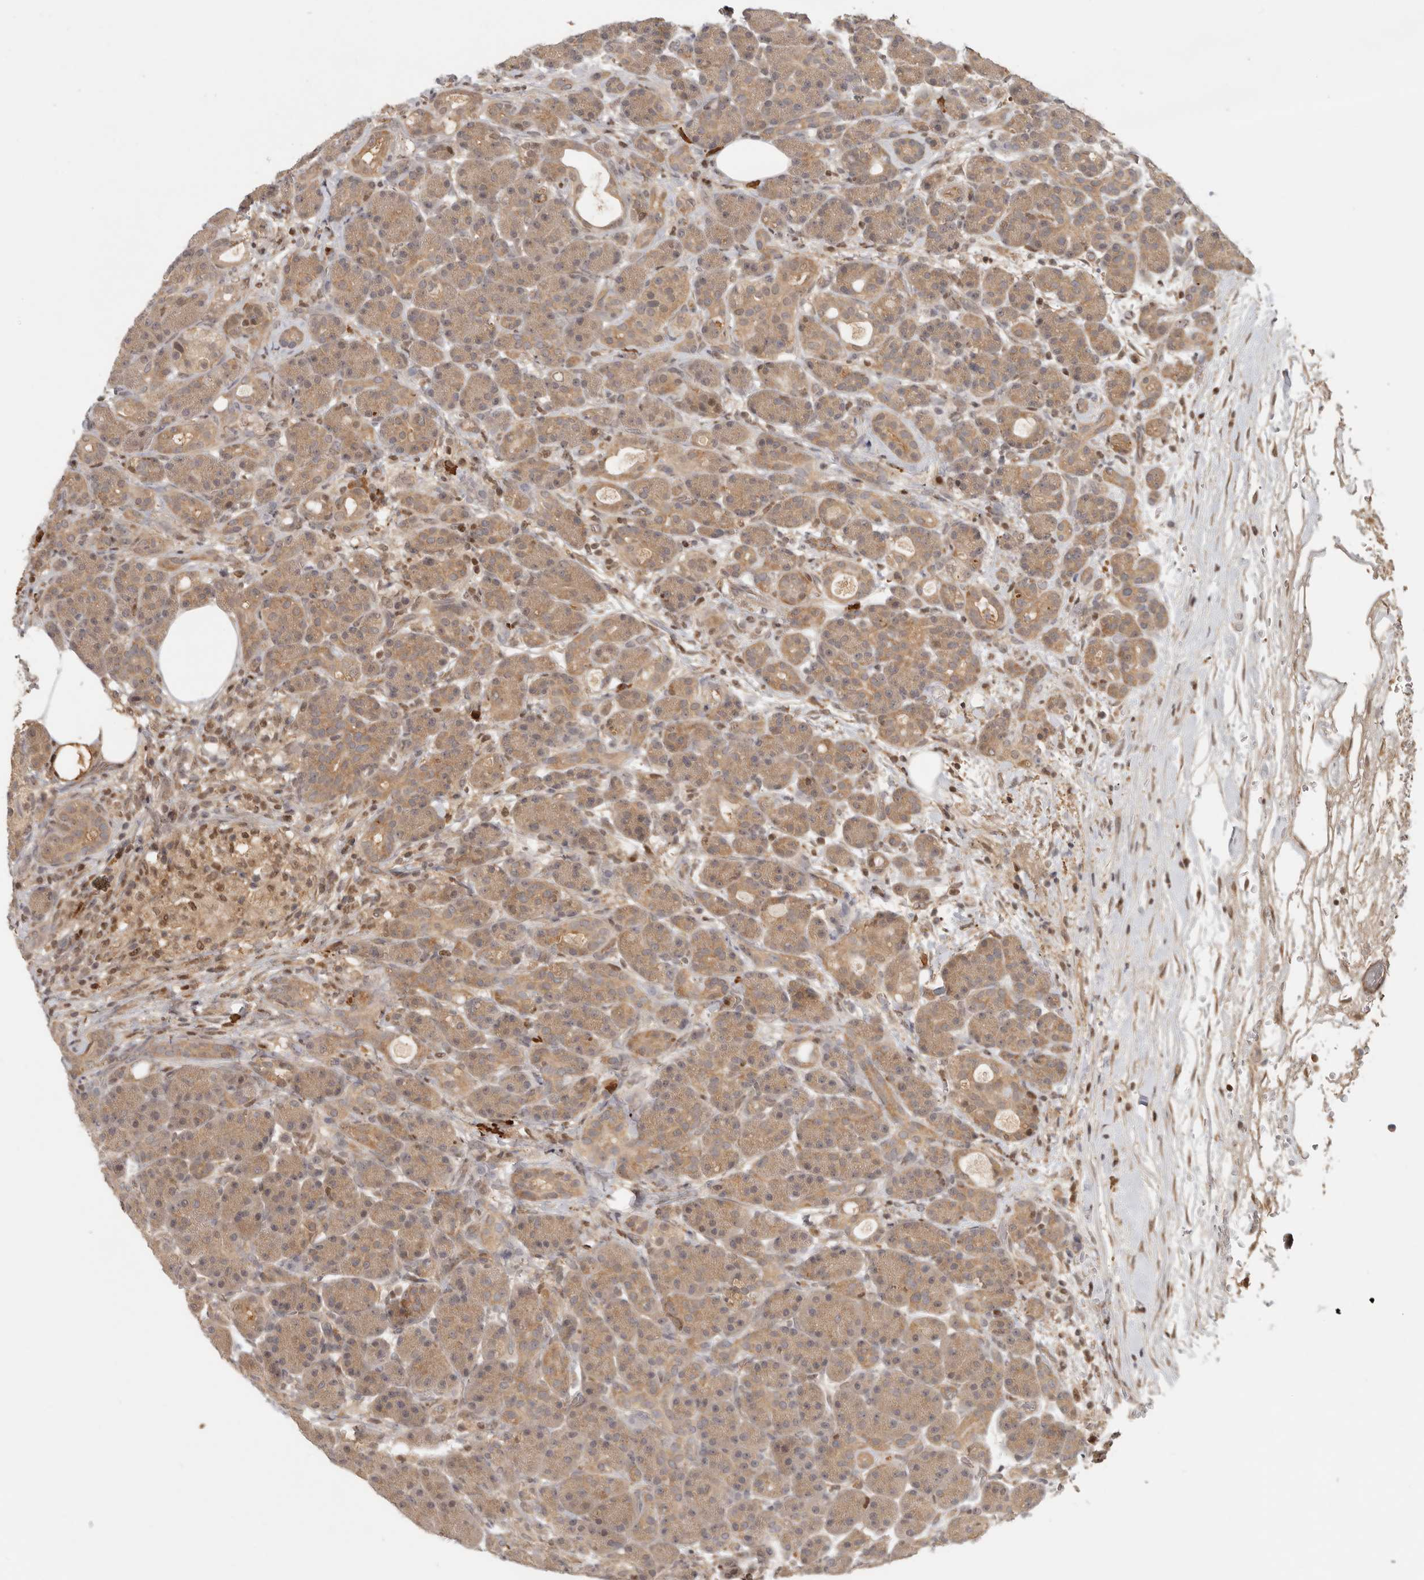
{"staining": {"intensity": "moderate", "quantity": ">75%", "location": "cytoplasmic/membranous"}, "tissue": "pancreas", "cell_type": "Exocrine glandular cells", "image_type": "normal", "snomed": [{"axis": "morphology", "description": "Normal tissue, NOS"}, {"axis": "topography", "description": "Pancreas"}], "caption": "A photomicrograph of human pancreas stained for a protein reveals moderate cytoplasmic/membranous brown staining in exocrine glandular cells. The protein is stained brown, and the nuclei are stained in blue (DAB (3,3'-diaminobenzidine) IHC with brightfield microscopy, high magnification).", "gene": "PSMA5", "patient": {"sex": "male", "age": 63}}